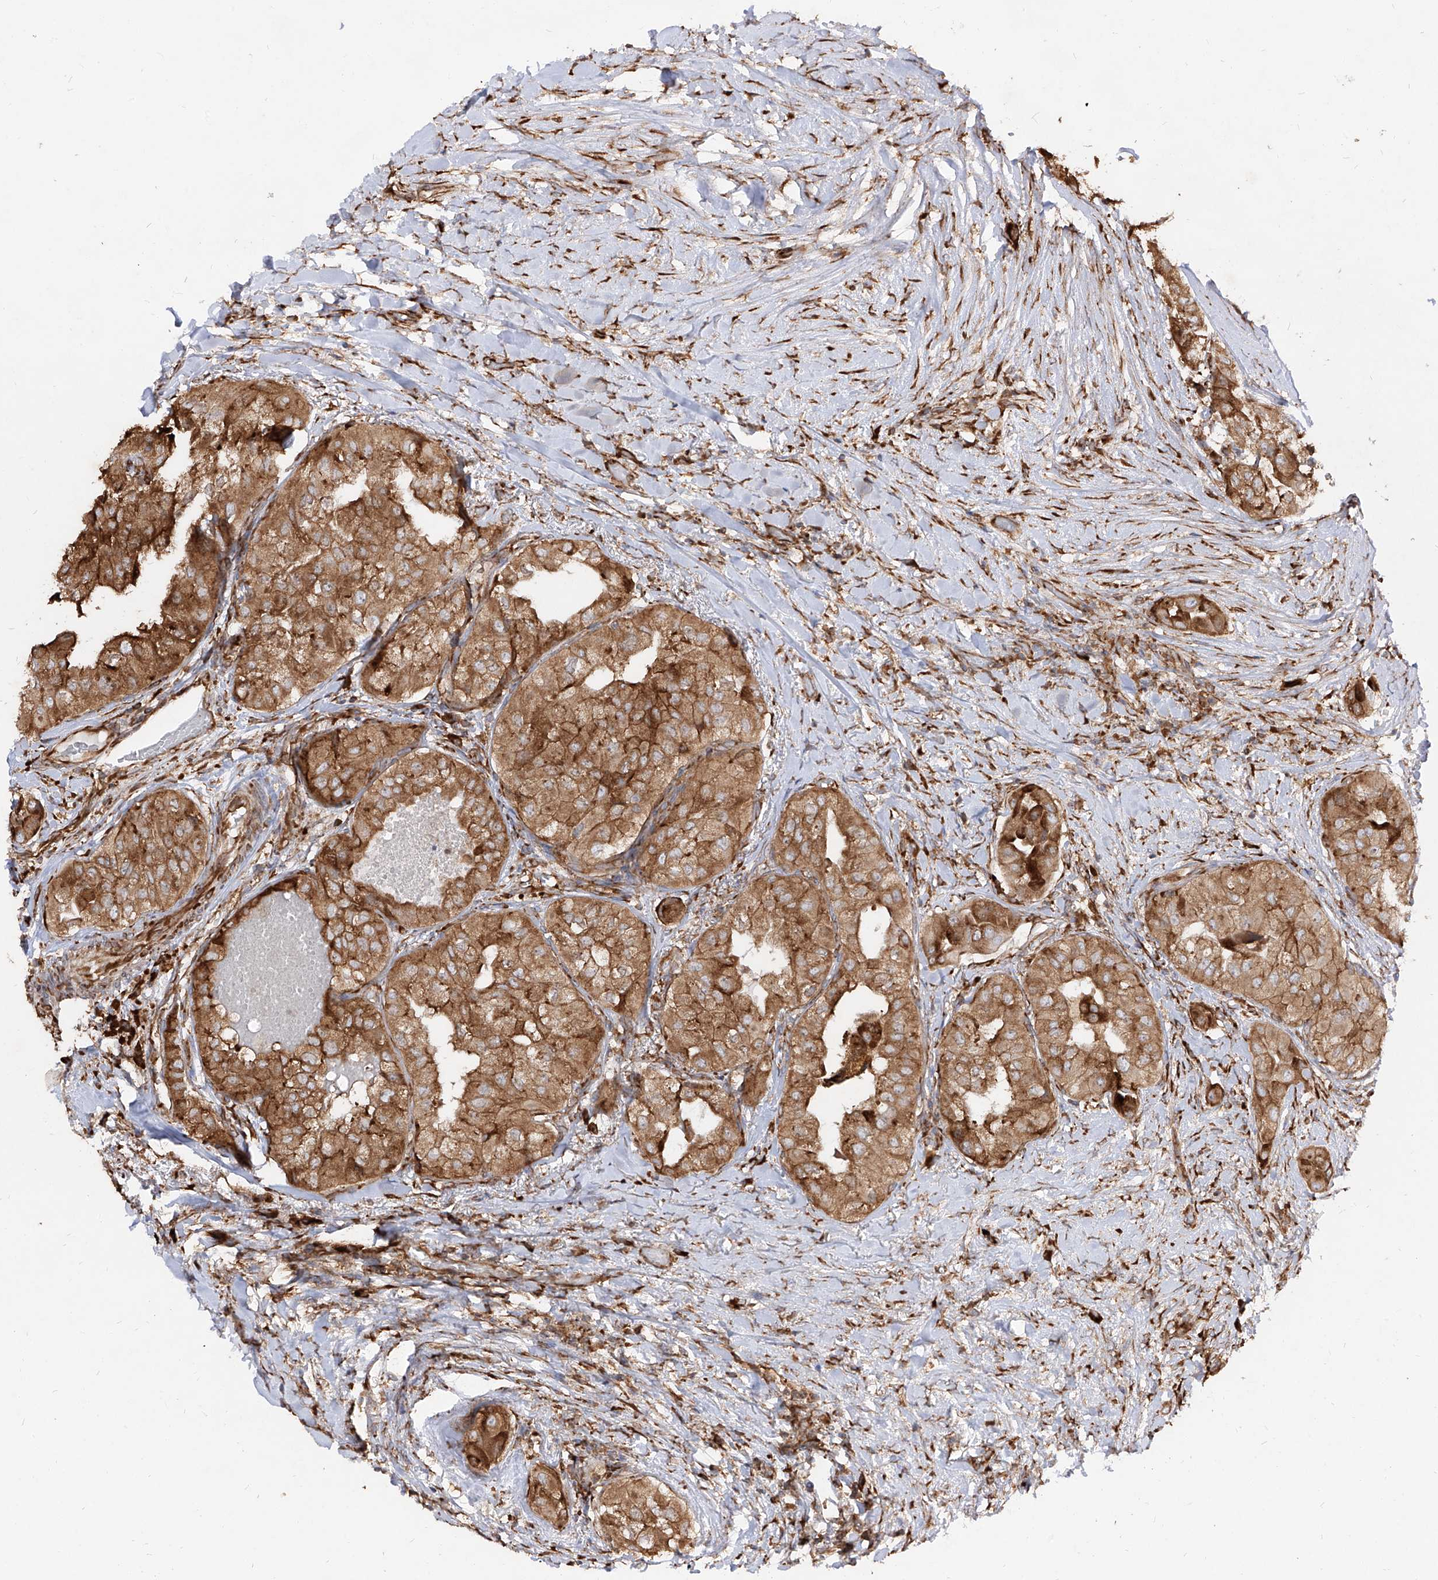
{"staining": {"intensity": "strong", "quantity": ">75%", "location": "cytoplasmic/membranous"}, "tissue": "thyroid cancer", "cell_type": "Tumor cells", "image_type": "cancer", "snomed": [{"axis": "morphology", "description": "Papillary adenocarcinoma, NOS"}, {"axis": "topography", "description": "Thyroid gland"}], "caption": "This is an image of immunohistochemistry (IHC) staining of papillary adenocarcinoma (thyroid), which shows strong expression in the cytoplasmic/membranous of tumor cells.", "gene": "RPS25", "patient": {"sex": "female", "age": 59}}